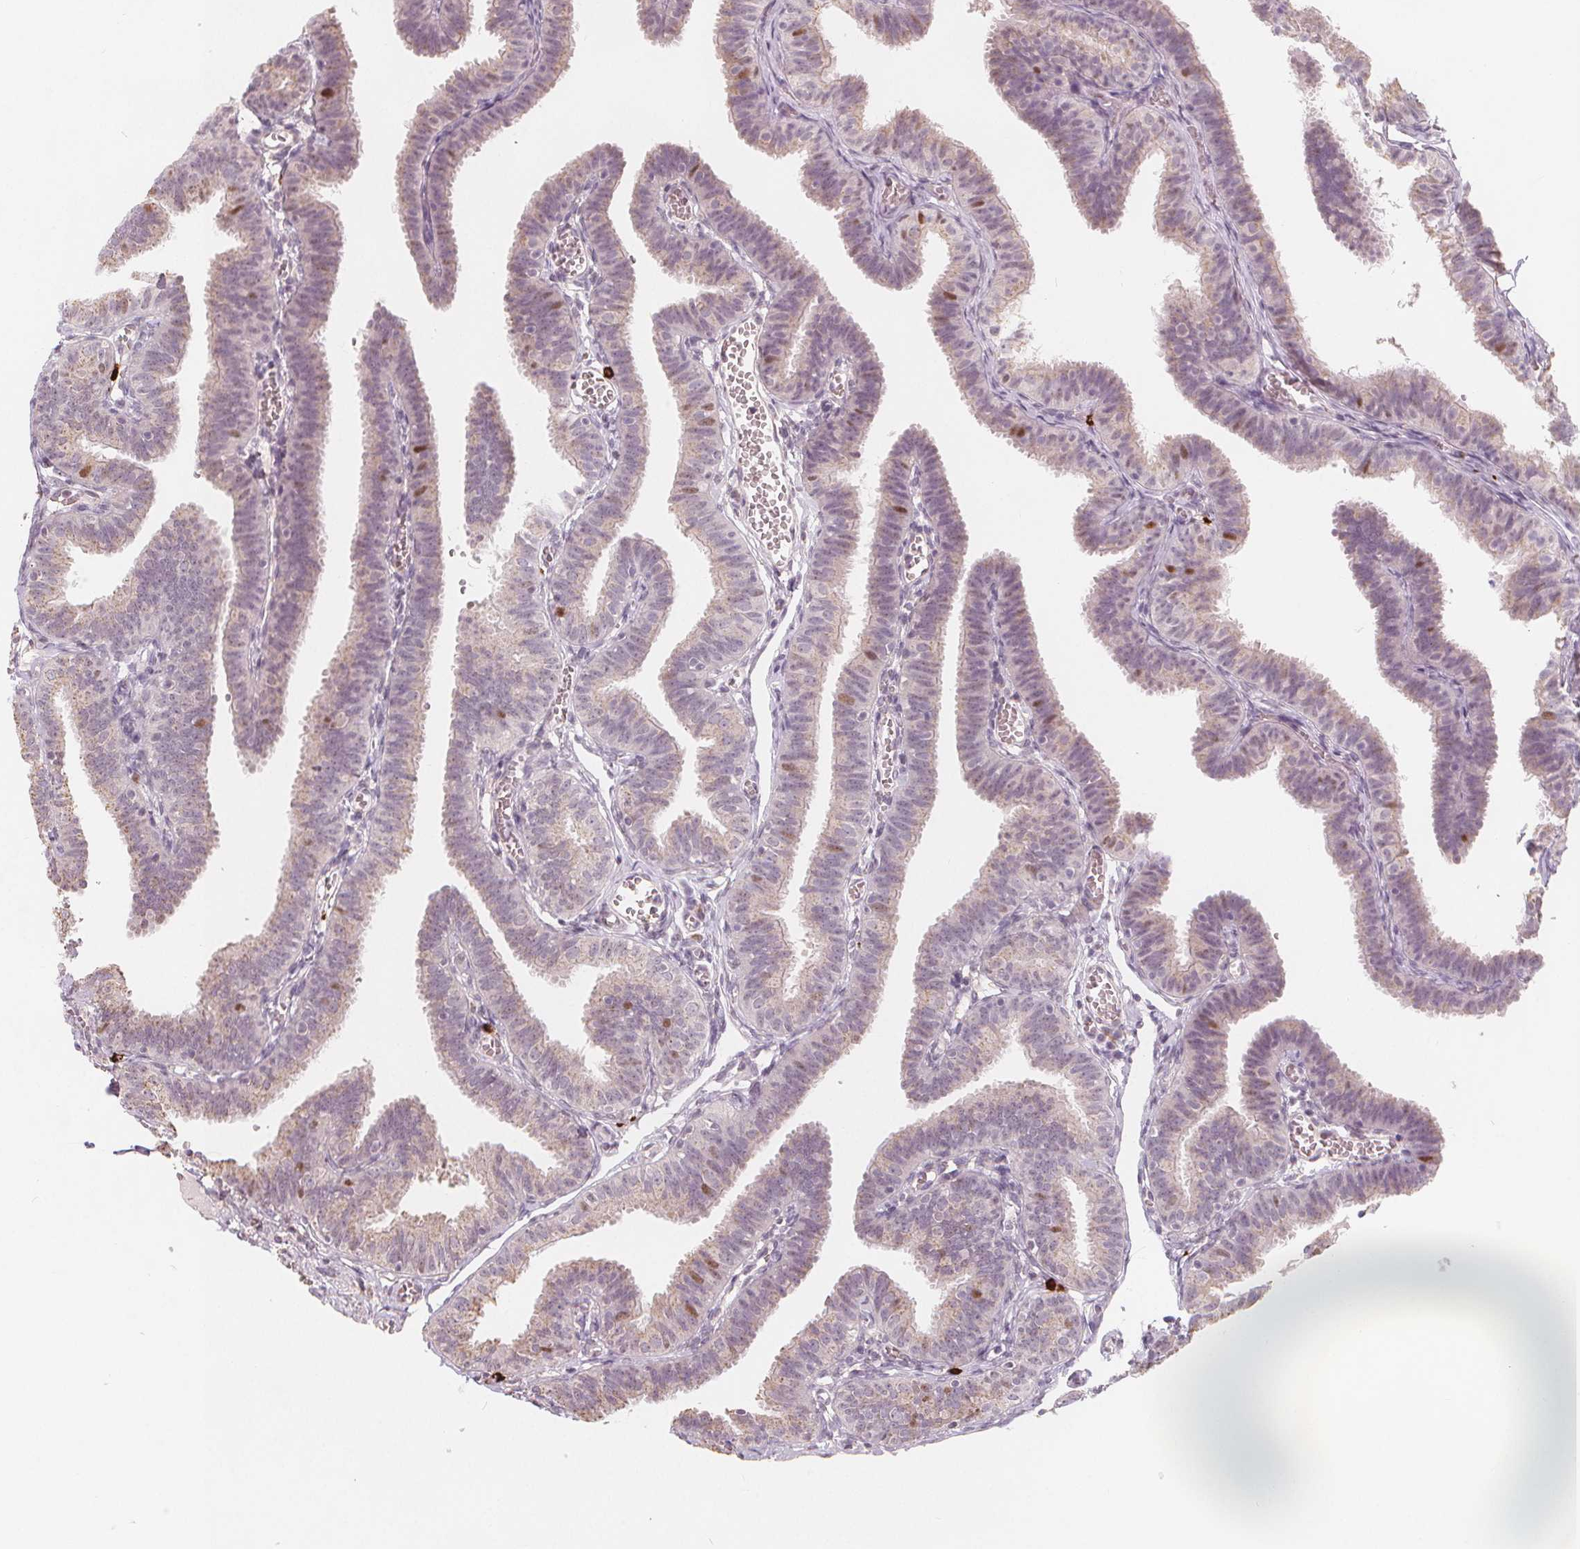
{"staining": {"intensity": "weak", "quantity": "<25%", "location": "cytoplasmic/membranous,nuclear"}, "tissue": "fallopian tube", "cell_type": "Glandular cells", "image_type": "normal", "snomed": [{"axis": "morphology", "description": "Normal tissue, NOS"}, {"axis": "topography", "description": "Fallopian tube"}], "caption": "Glandular cells show no significant positivity in normal fallopian tube. The staining is performed using DAB (3,3'-diaminobenzidine) brown chromogen with nuclei counter-stained in using hematoxylin.", "gene": "TIPIN", "patient": {"sex": "female", "age": 25}}